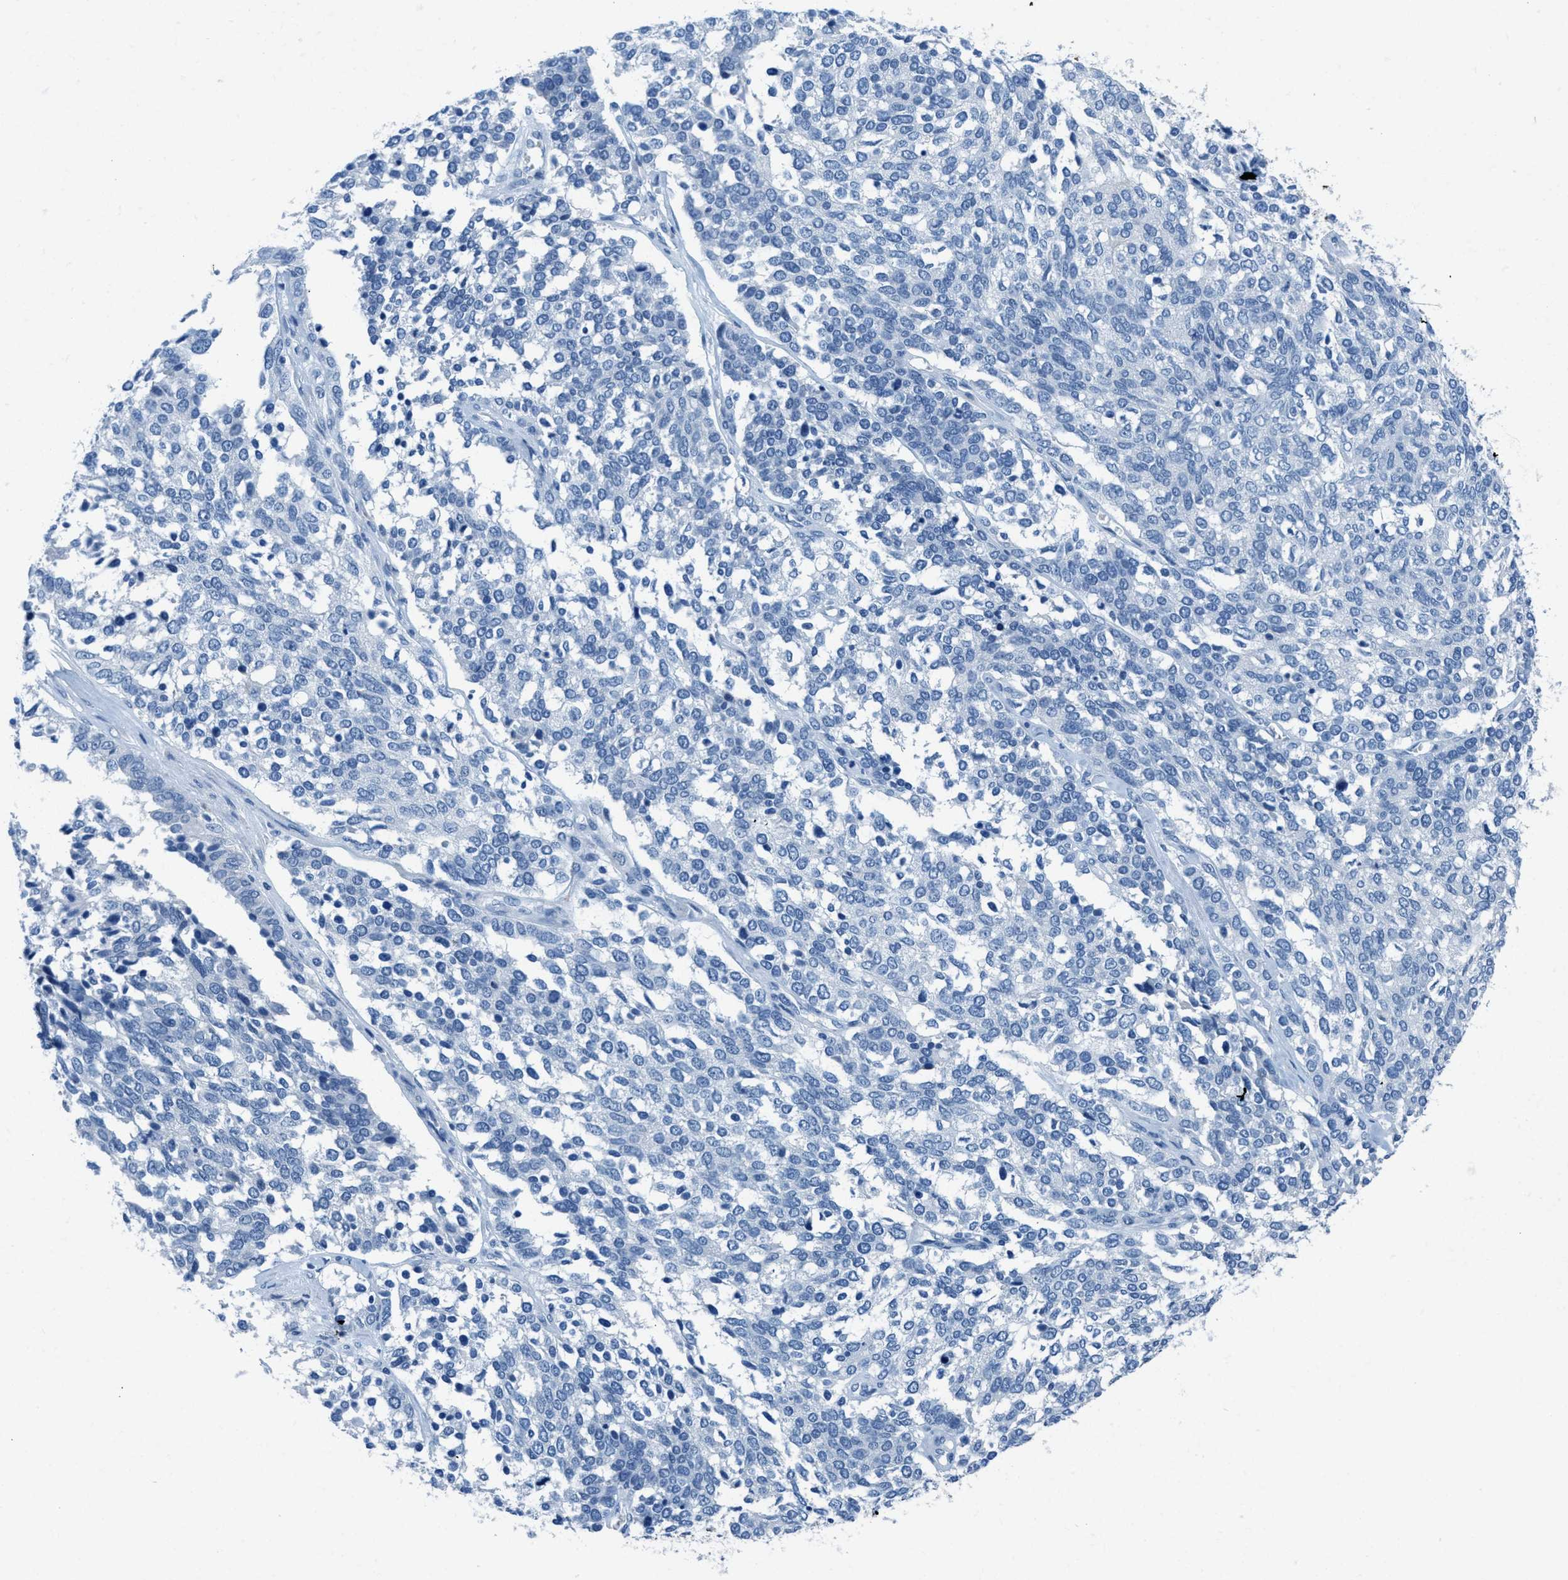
{"staining": {"intensity": "negative", "quantity": "none", "location": "none"}, "tissue": "ovarian cancer", "cell_type": "Tumor cells", "image_type": "cancer", "snomed": [{"axis": "morphology", "description": "Cystadenocarcinoma, serous, NOS"}, {"axis": "topography", "description": "Ovary"}], "caption": "Tumor cells show no significant protein positivity in ovarian cancer (serous cystadenocarcinoma). The staining is performed using DAB brown chromogen with nuclei counter-stained in using hematoxylin.", "gene": "MGARP", "patient": {"sex": "female", "age": 44}}